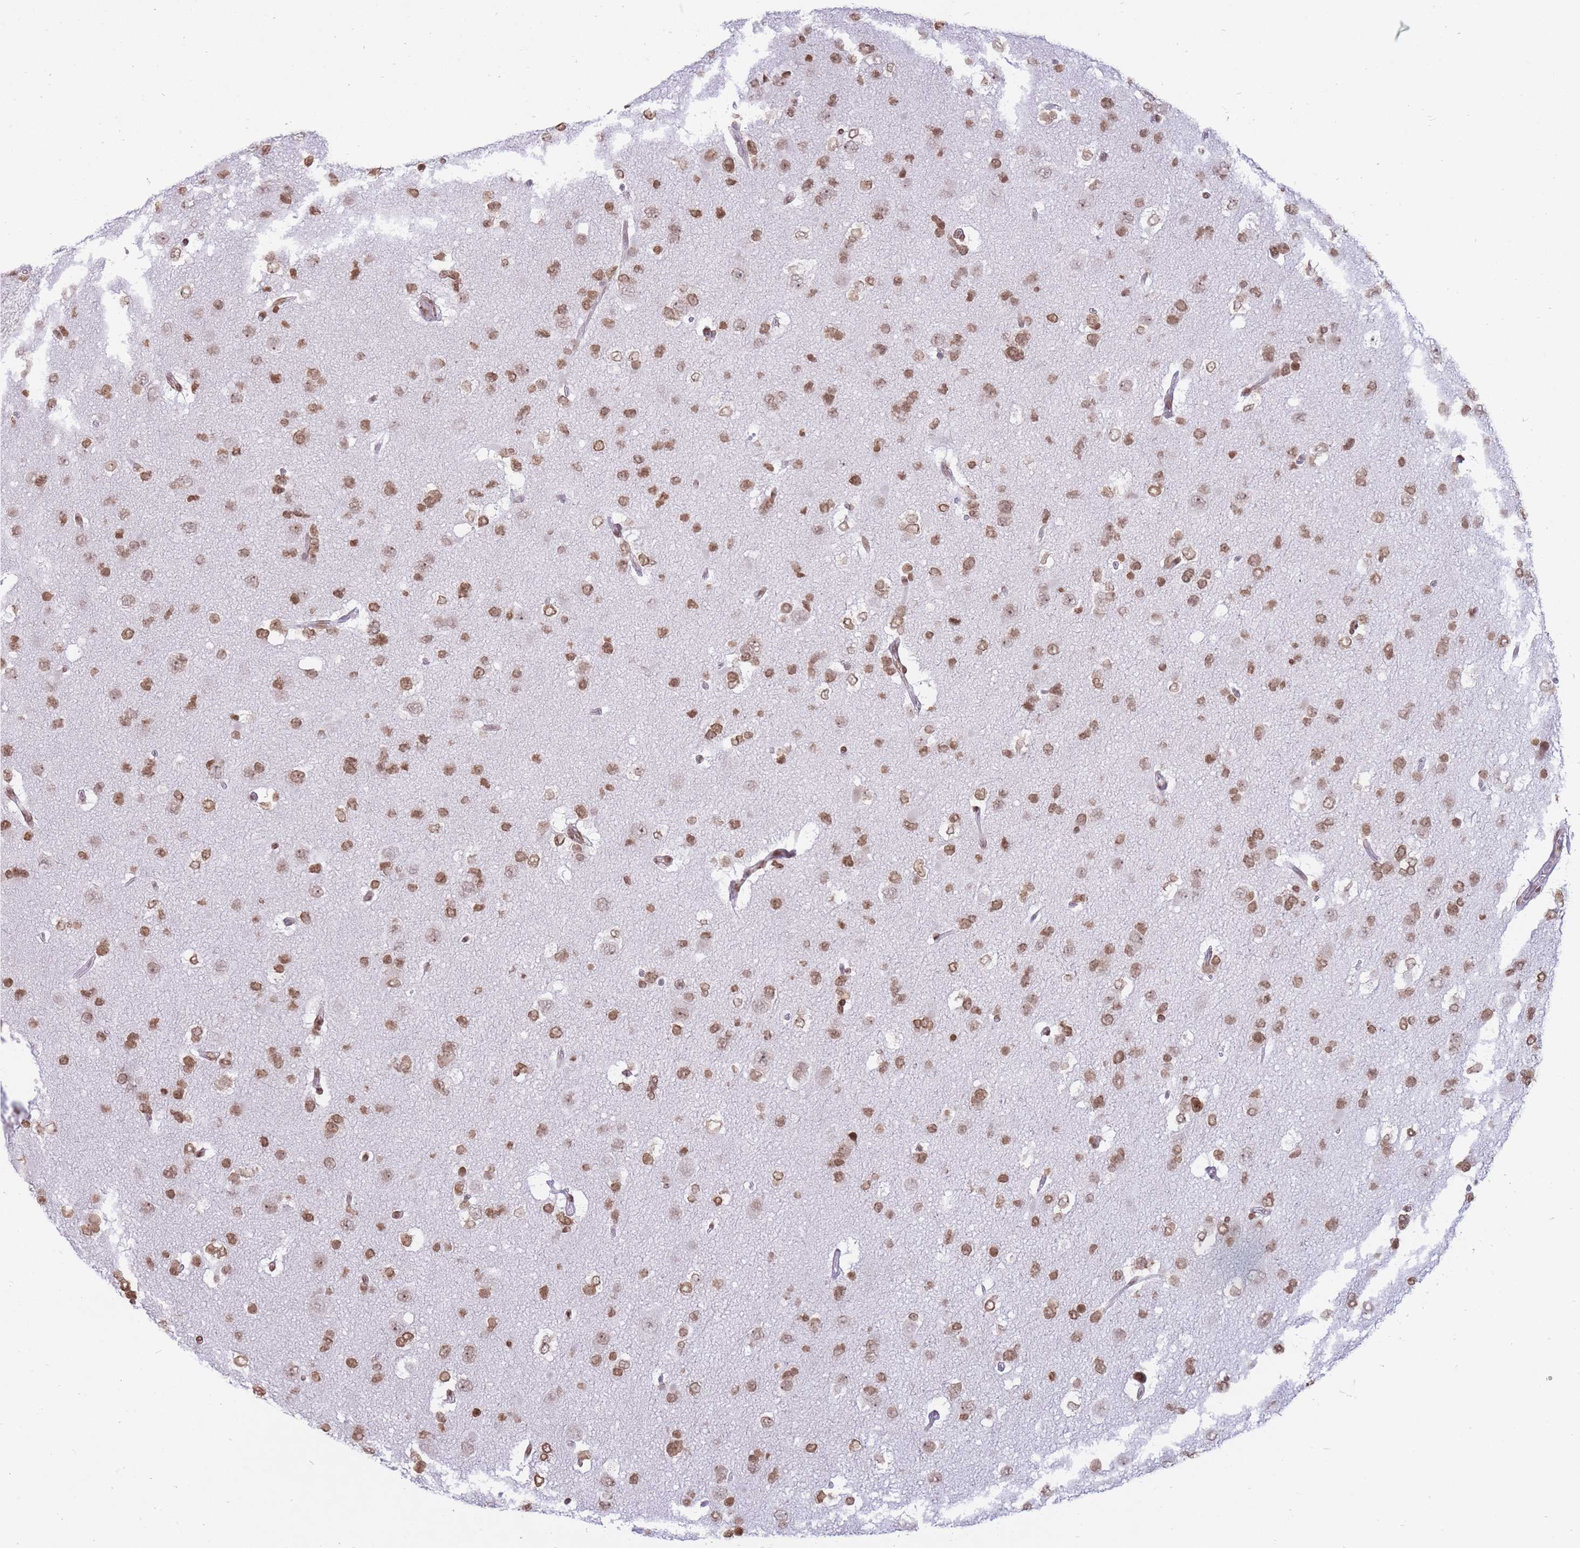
{"staining": {"intensity": "moderate", "quantity": ">75%", "location": "nuclear"}, "tissue": "glioma", "cell_type": "Tumor cells", "image_type": "cancer", "snomed": [{"axis": "morphology", "description": "Glioma, malignant, High grade"}, {"axis": "topography", "description": "Brain"}], "caption": "Immunohistochemical staining of human malignant glioma (high-grade) displays medium levels of moderate nuclear expression in about >75% of tumor cells. (Stains: DAB in brown, nuclei in blue, Microscopy: brightfield microscopy at high magnification).", "gene": "SHISAL1", "patient": {"sex": "male", "age": 53}}